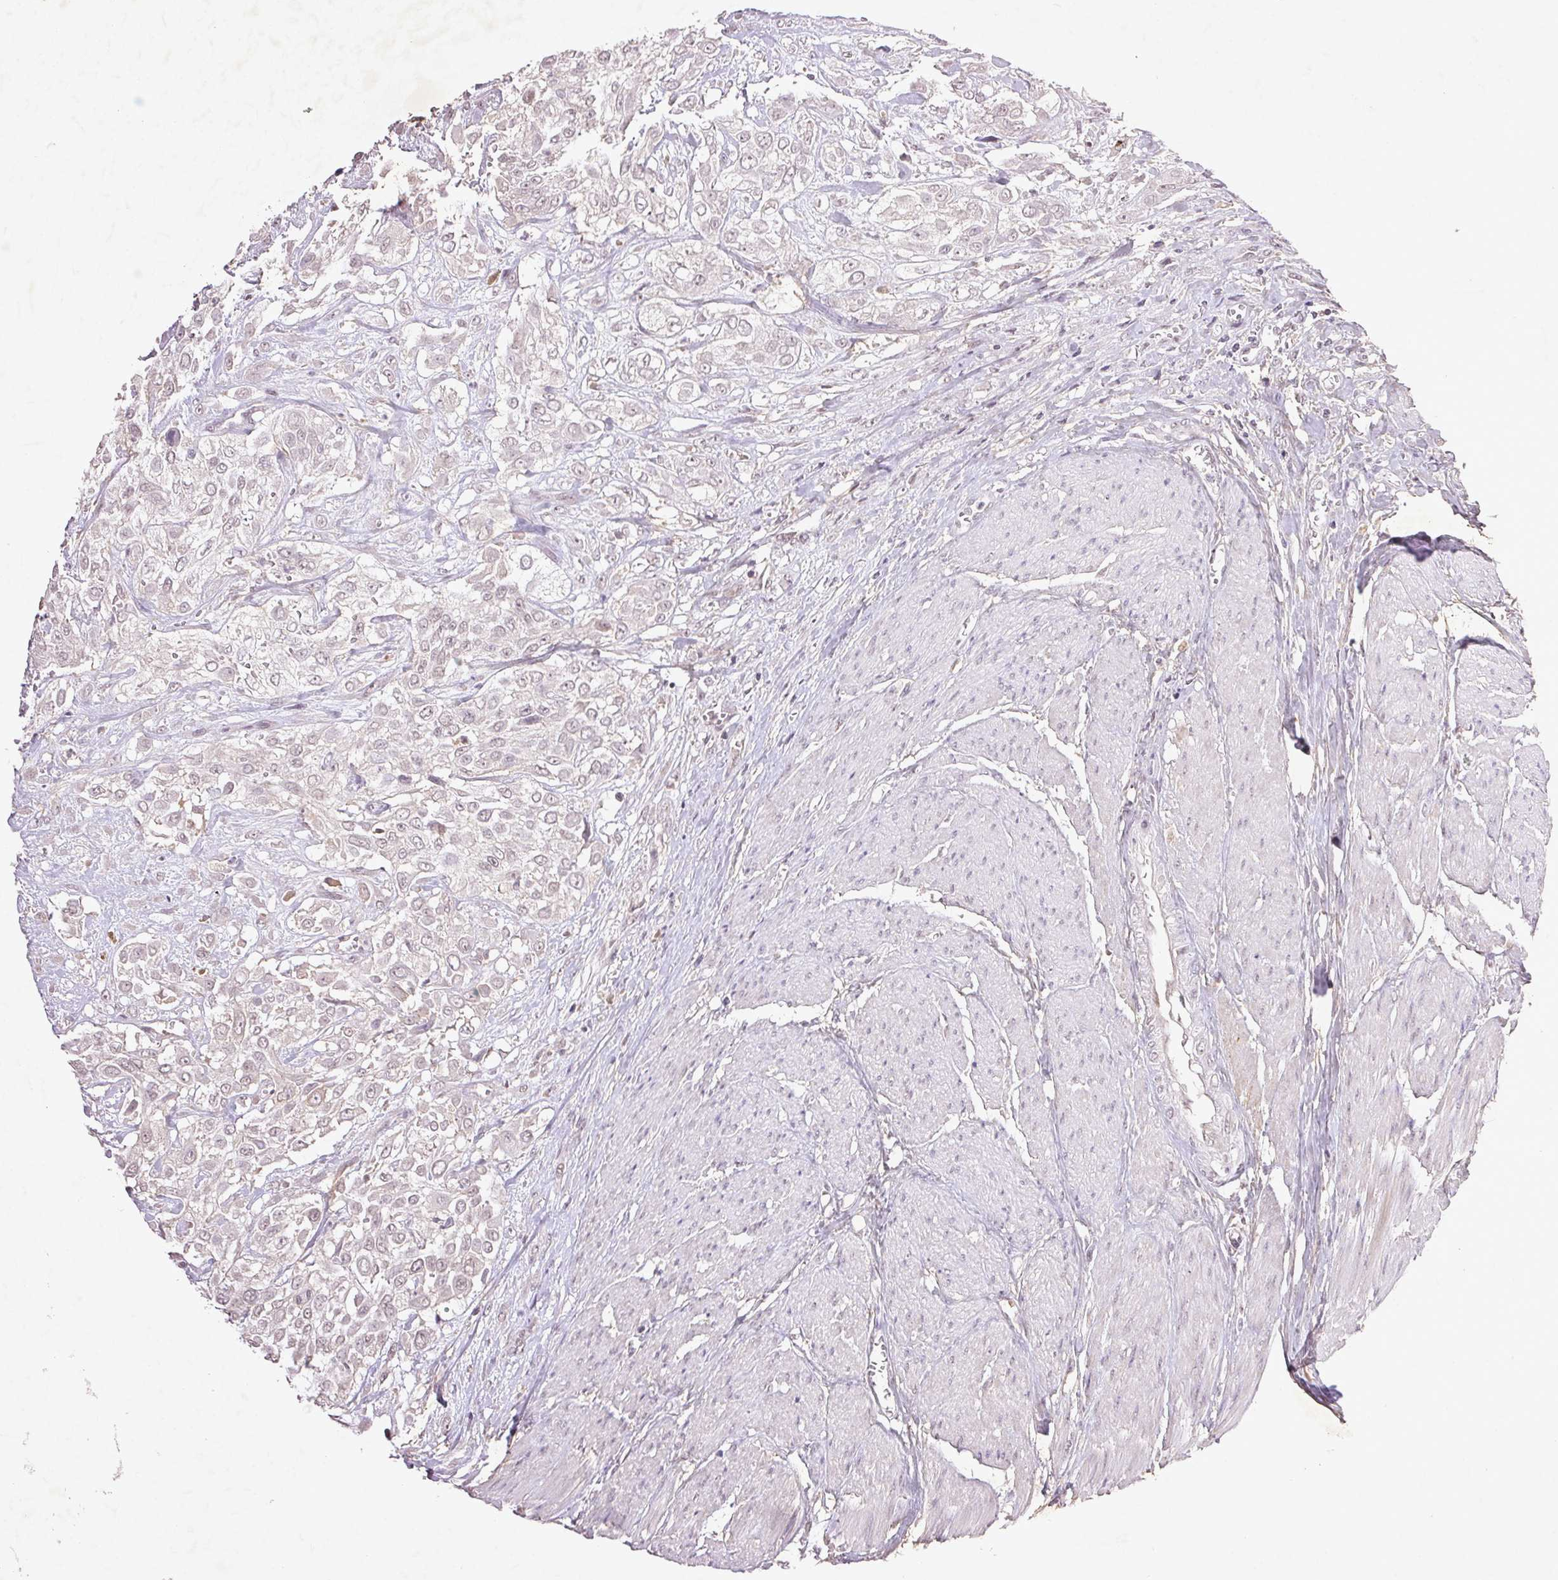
{"staining": {"intensity": "negative", "quantity": "none", "location": "none"}, "tissue": "urothelial cancer", "cell_type": "Tumor cells", "image_type": "cancer", "snomed": [{"axis": "morphology", "description": "Urothelial carcinoma, High grade"}, {"axis": "topography", "description": "Urinary bladder"}], "caption": "High magnification brightfield microscopy of urothelial carcinoma (high-grade) stained with DAB (3,3'-diaminobenzidine) (brown) and counterstained with hematoxylin (blue): tumor cells show no significant staining.", "gene": "FAM168B", "patient": {"sex": "male", "age": 57}}